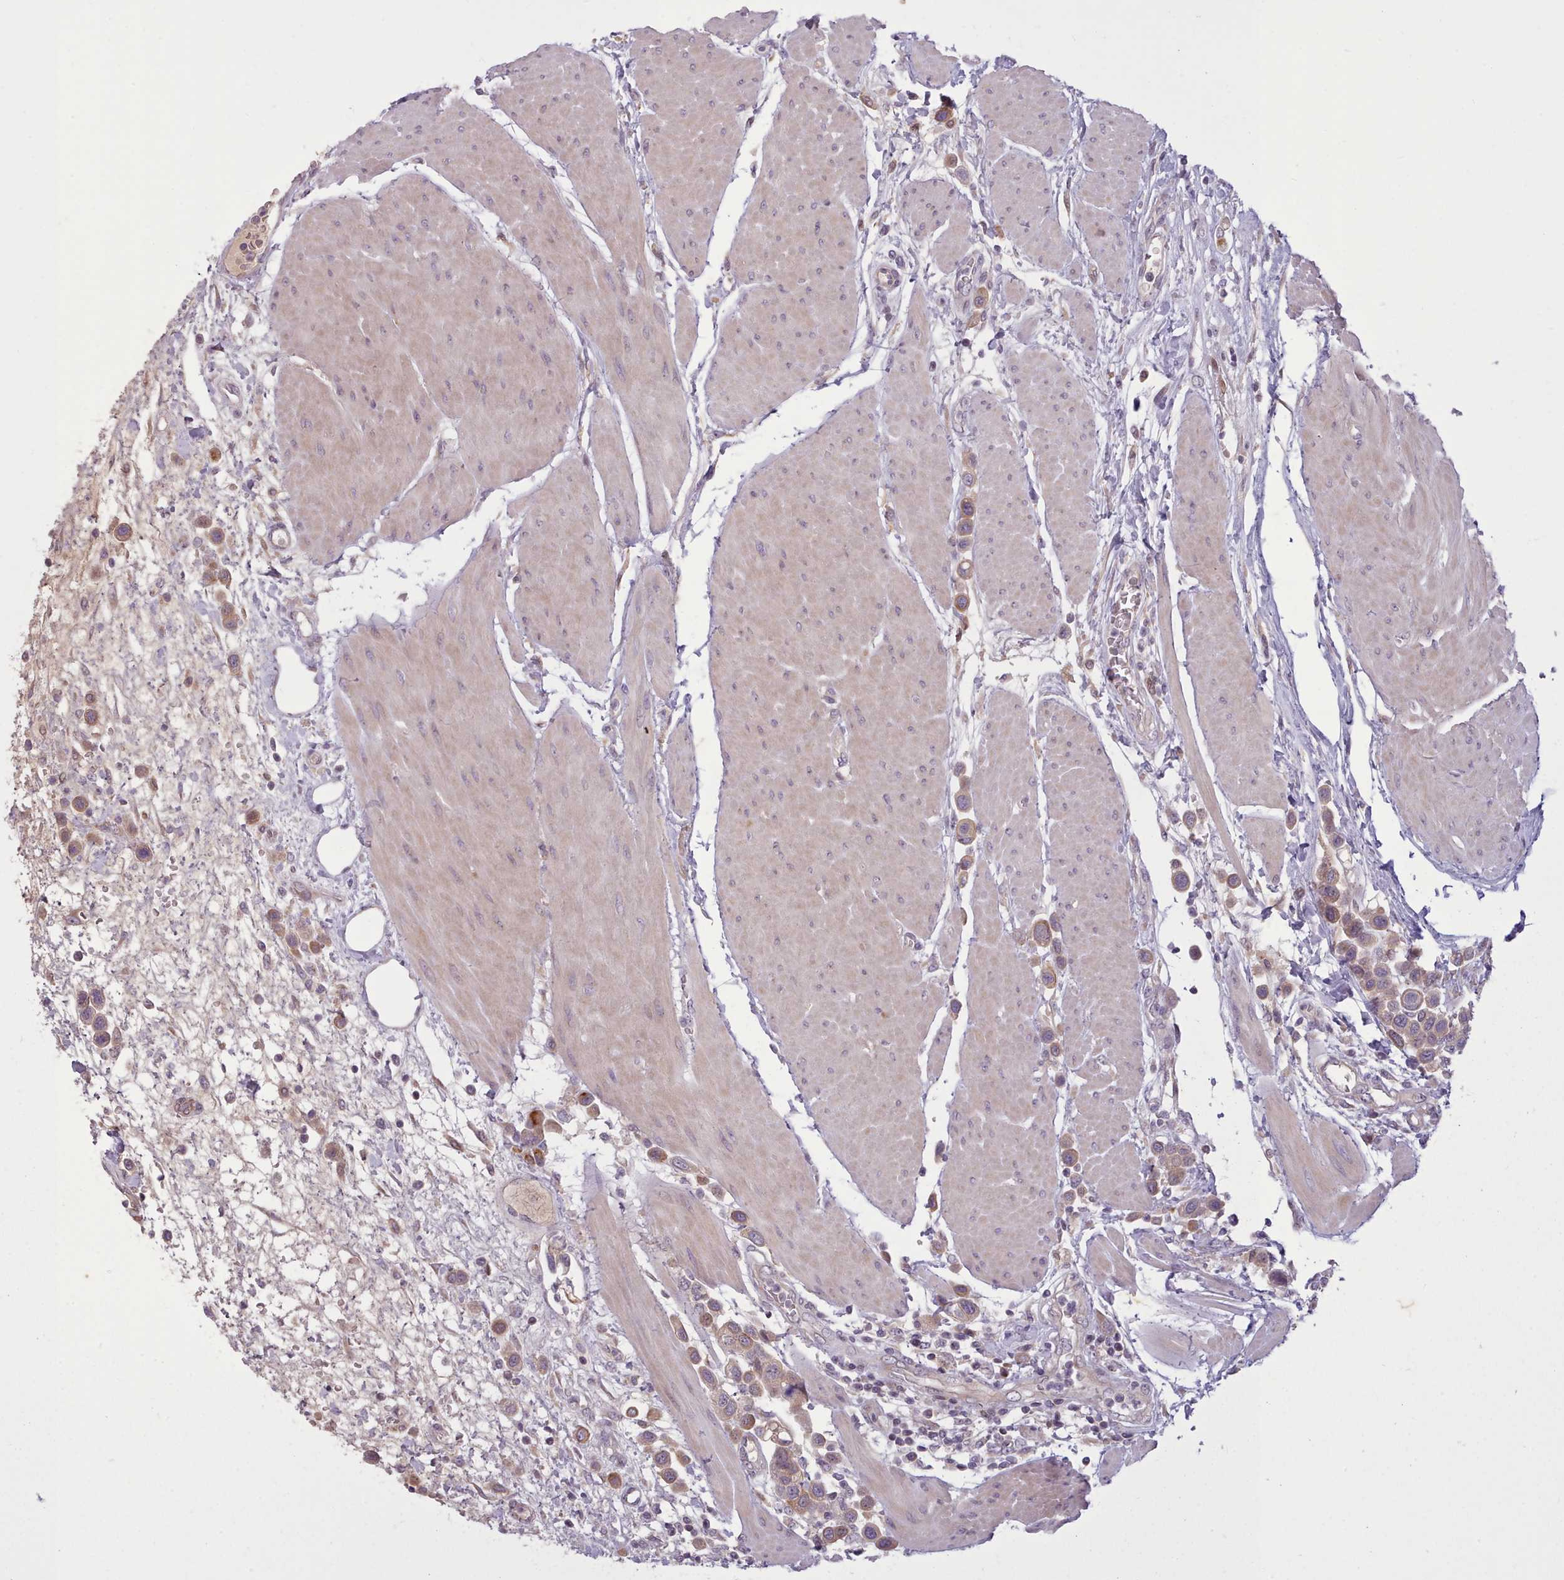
{"staining": {"intensity": "weak", "quantity": ">75%", "location": "cytoplasmic/membranous"}, "tissue": "urothelial cancer", "cell_type": "Tumor cells", "image_type": "cancer", "snomed": [{"axis": "morphology", "description": "Urothelial carcinoma, High grade"}, {"axis": "topography", "description": "Urinary bladder"}], "caption": "Protein analysis of high-grade urothelial carcinoma tissue exhibits weak cytoplasmic/membranous positivity in about >75% of tumor cells.", "gene": "NMRK1", "patient": {"sex": "male", "age": 50}}